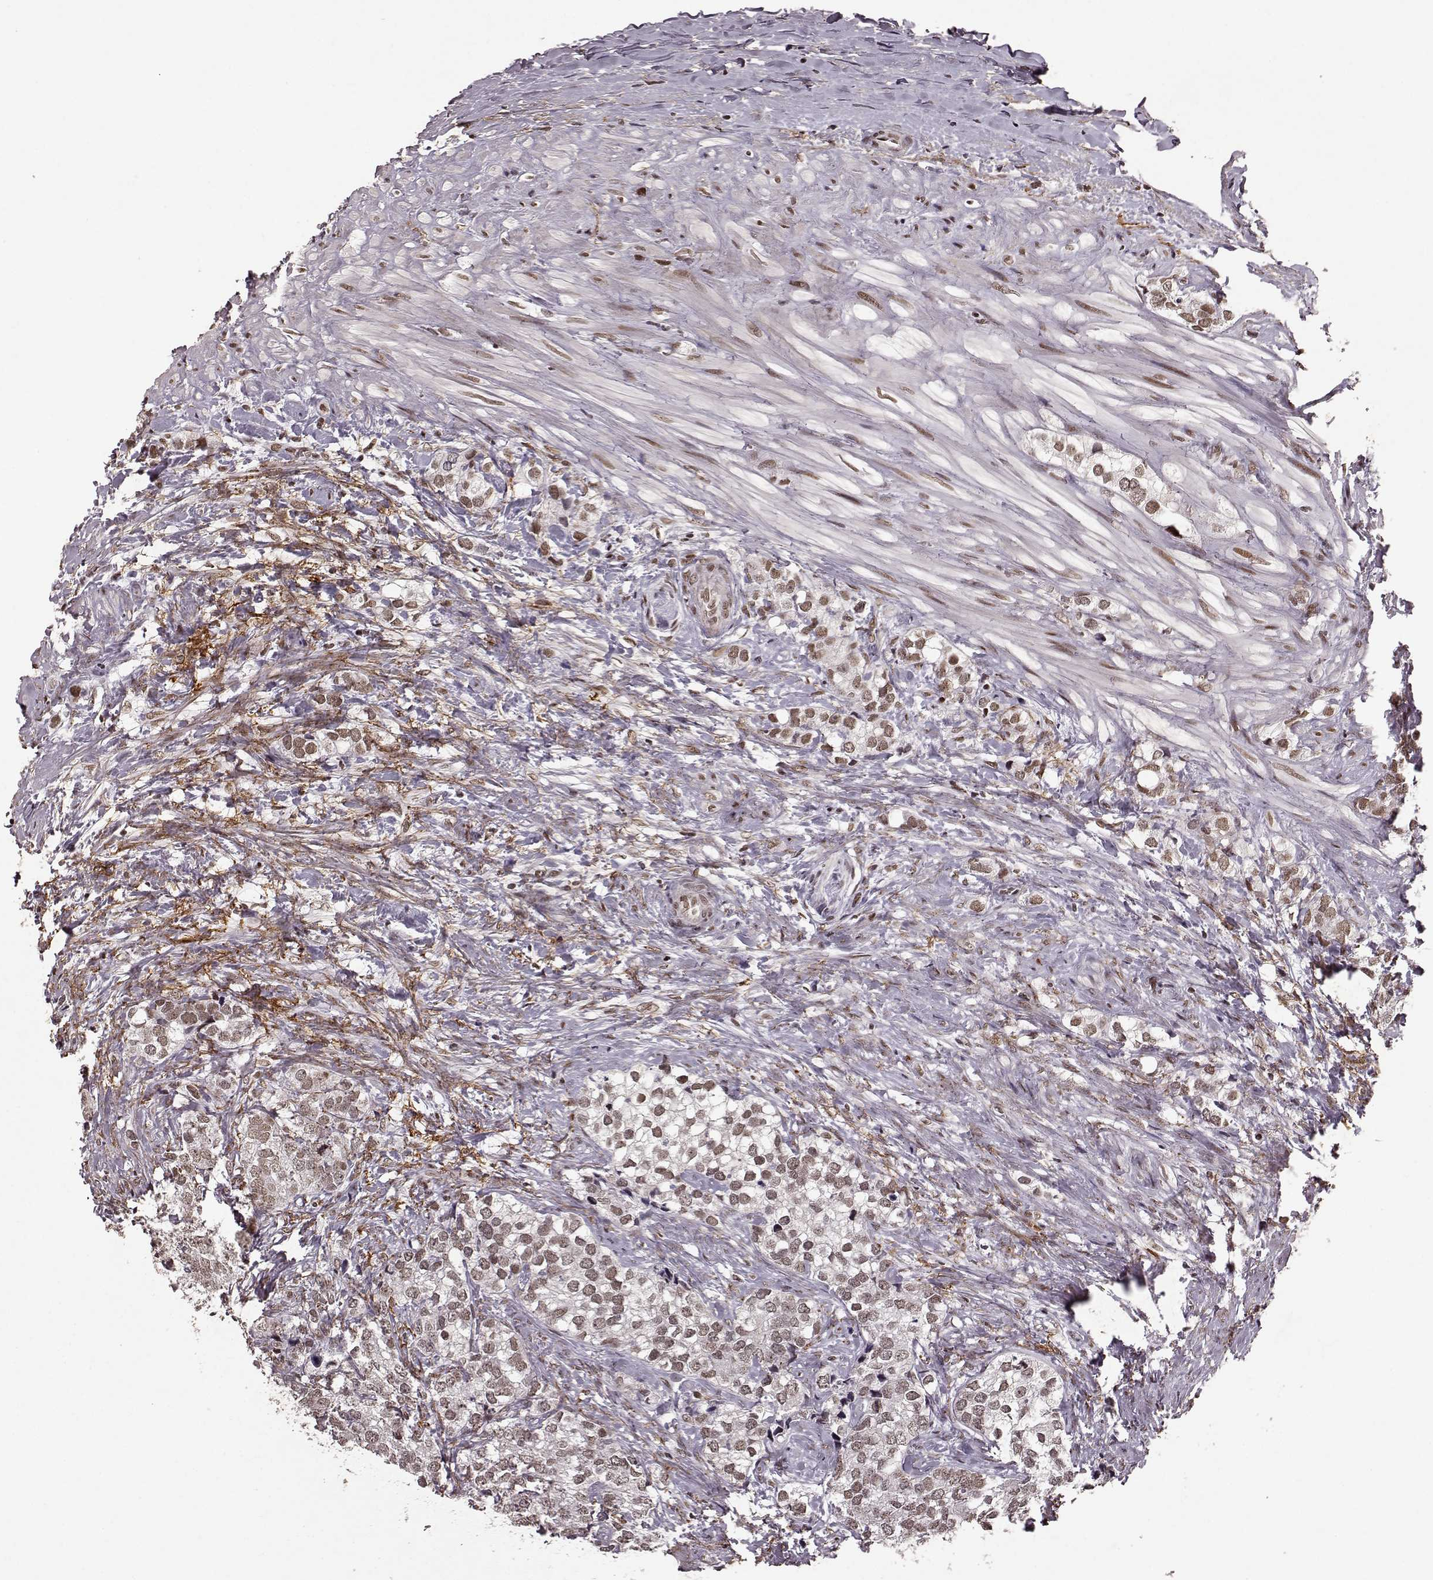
{"staining": {"intensity": "weak", "quantity": ">75%", "location": "nuclear"}, "tissue": "prostate cancer", "cell_type": "Tumor cells", "image_type": "cancer", "snomed": [{"axis": "morphology", "description": "Adenocarcinoma, NOS"}, {"axis": "topography", "description": "Prostate and seminal vesicle, NOS"}], "caption": "DAB (3,3'-diaminobenzidine) immunohistochemical staining of prostate cancer (adenocarcinoma) demonstrates weak nuclear protein positivity in about >75% of tumor cells.", "gene": "RRAGD", "patient": {"sex": "male", "age": 63}}